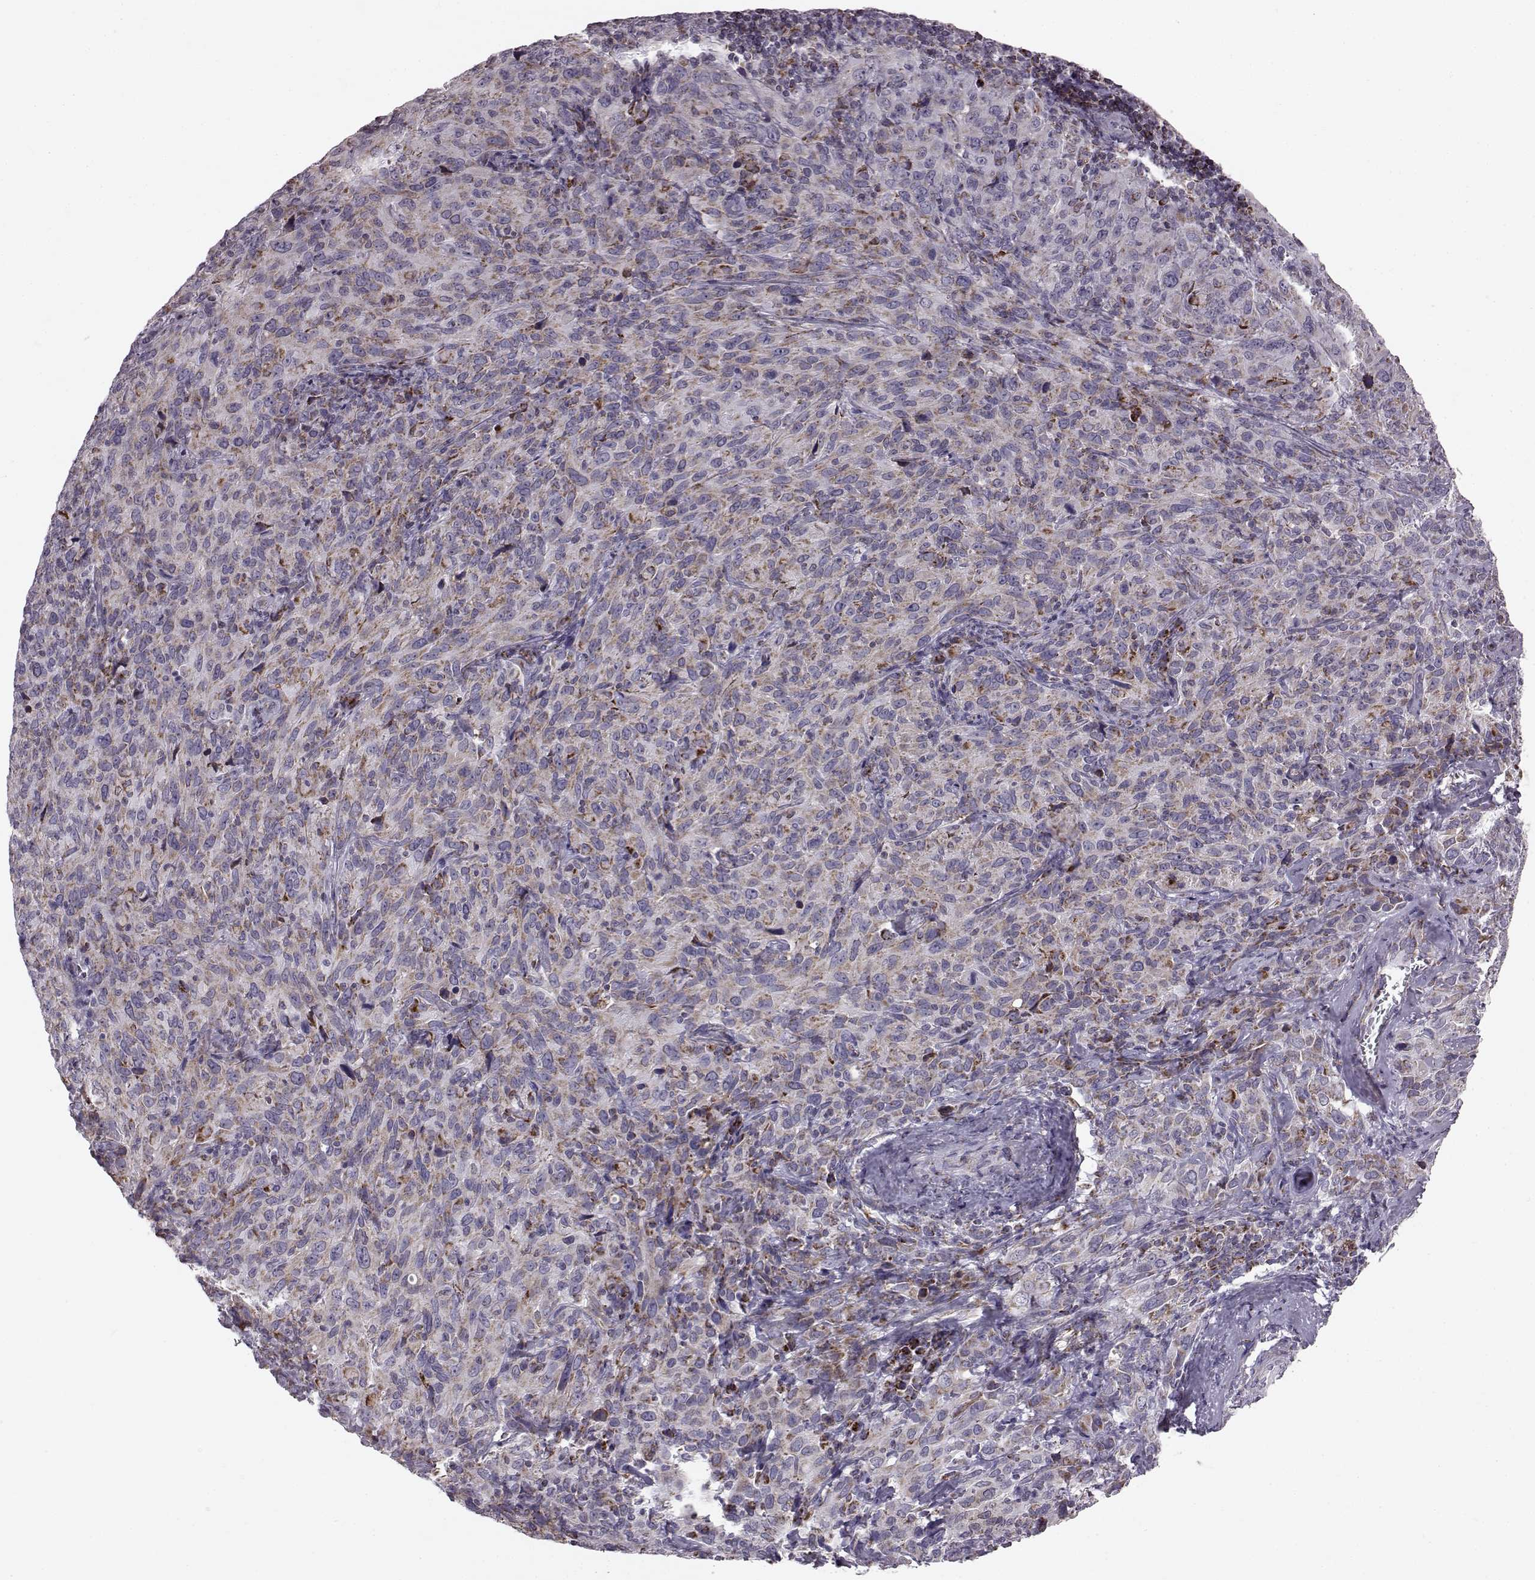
{"staining": {"intensity": "moderate", "quantity": ">75%", "location": "cytoplasmic/membranous"}, "tissue": "cervical cancer", "cell_type": "Tumor cells", "image_type": "cancer", "snomed": [{"axis": "morphology", "description": "Squamous cell carcinoma, NOS"}, {"axis": "topography", "description": "Cervix"}], "caption": "Immunohistochemistry staining of cervical squamous cell carcinoma, which demonstrates medium levels of moderate cytoplasmic/membranous expression in about >75% of tumor cells indicating moderate cytoplasmic/membranous protein expression. The staining was performed using DAB (brown) for protein detection and nuclei were counterstained in hematoxylin (blue).", "gene": "ATP5MF", "patient": {"sex": "female", "age": 51}}